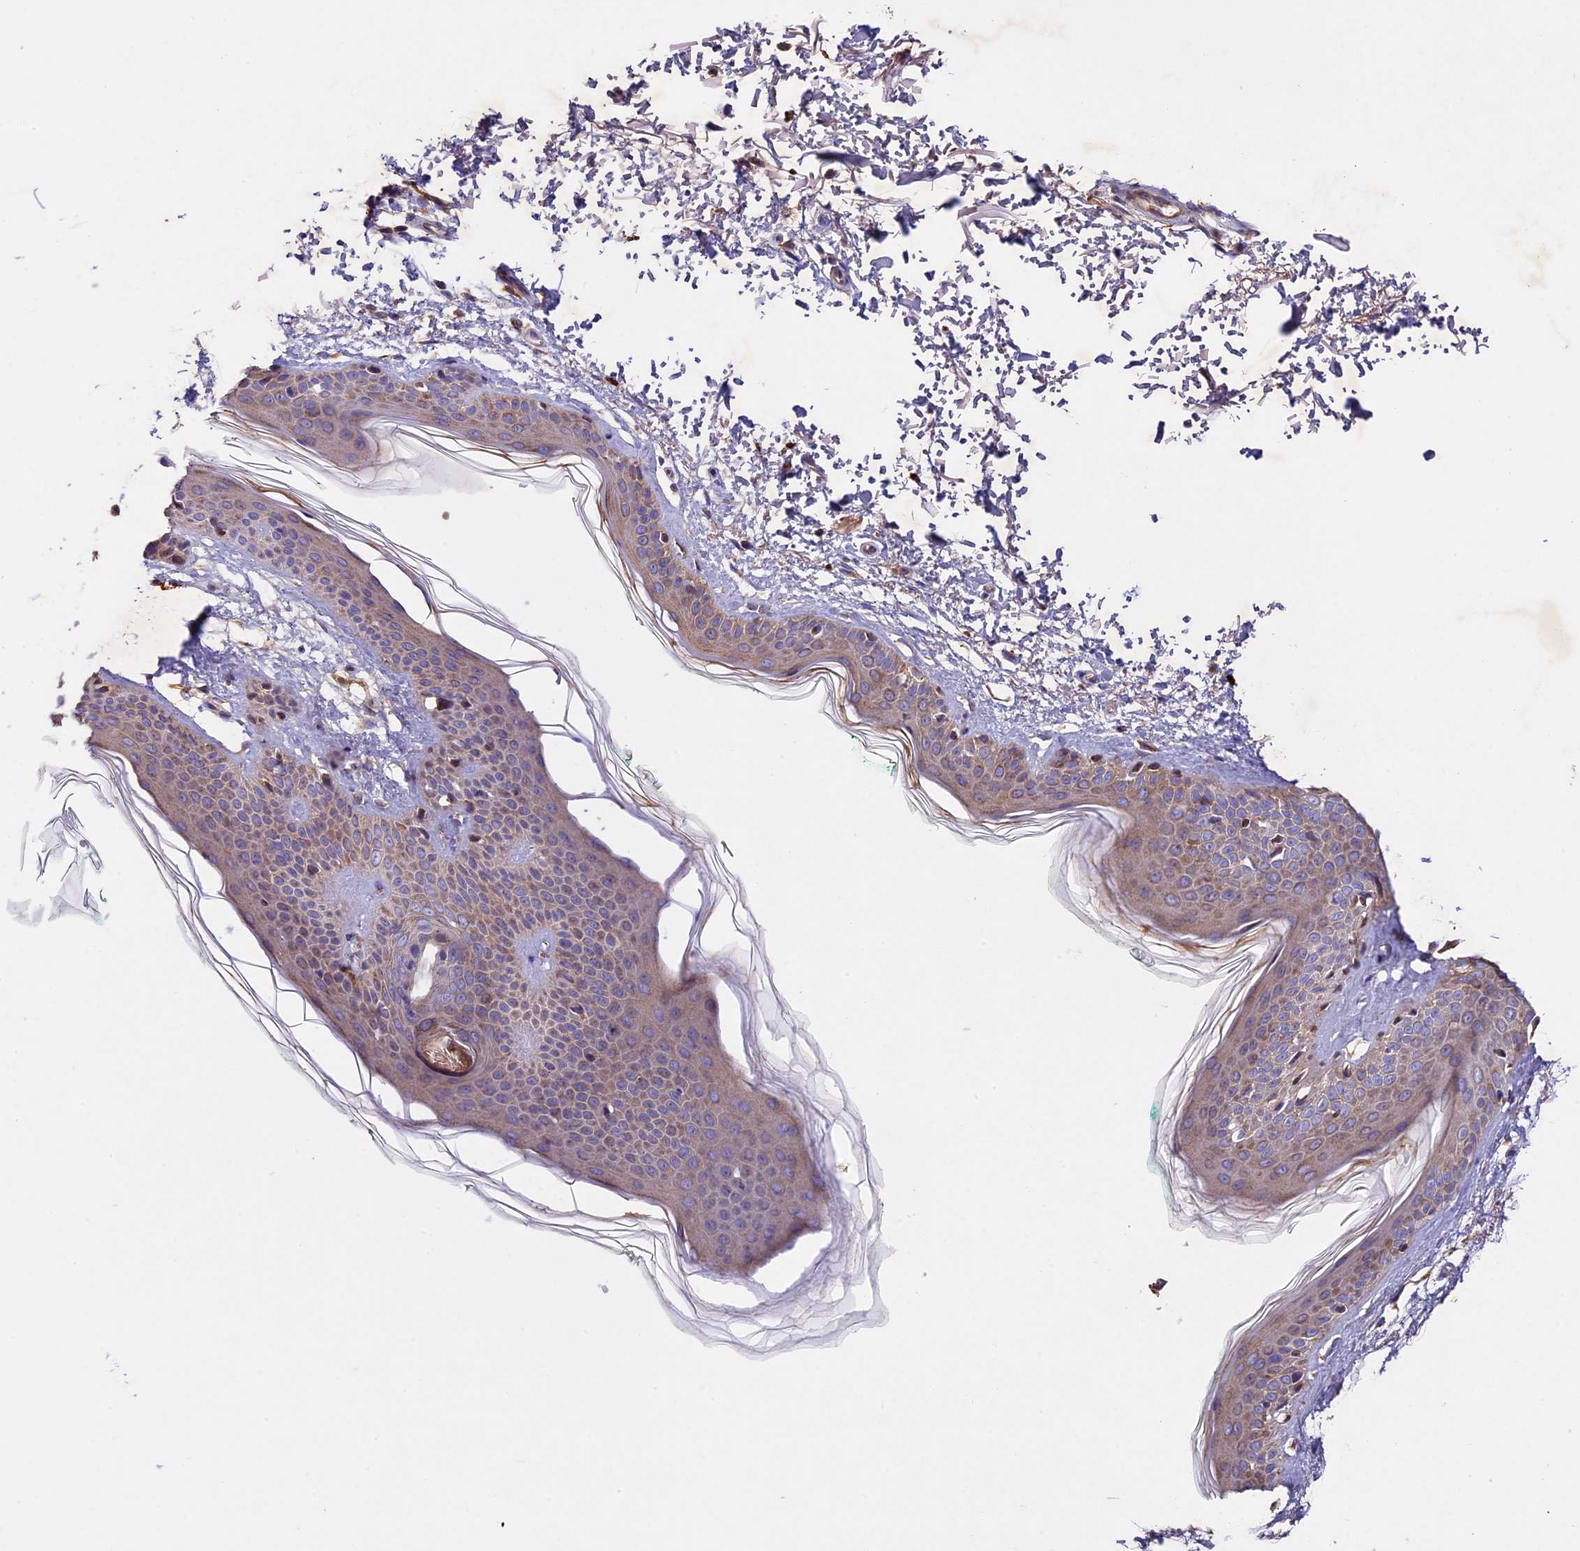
{"staining": {"intensity": "weak", "quantity": "25%-75%", "location": "cytoplasmic/membranous"}, "tissue": "skin", "cell_type": "Fibroblasts", "image_type": "normal", "snomed": [{"axis": "morphology", "description": "Normal tissue, NOS"}, {"axis": "topography", "description": "Skin"}], "caption": "High-magnification brightfield microscopy of unremarkable skin stained with DAB (brown) and counterstained with hematoxylin (blue). fibroblasts exhibit weak cytoplasmic/membranous expression is identified in about25%-75% of cells.", "gene": "OCEL1", "patient": {"sex": "male", "age": 66}}